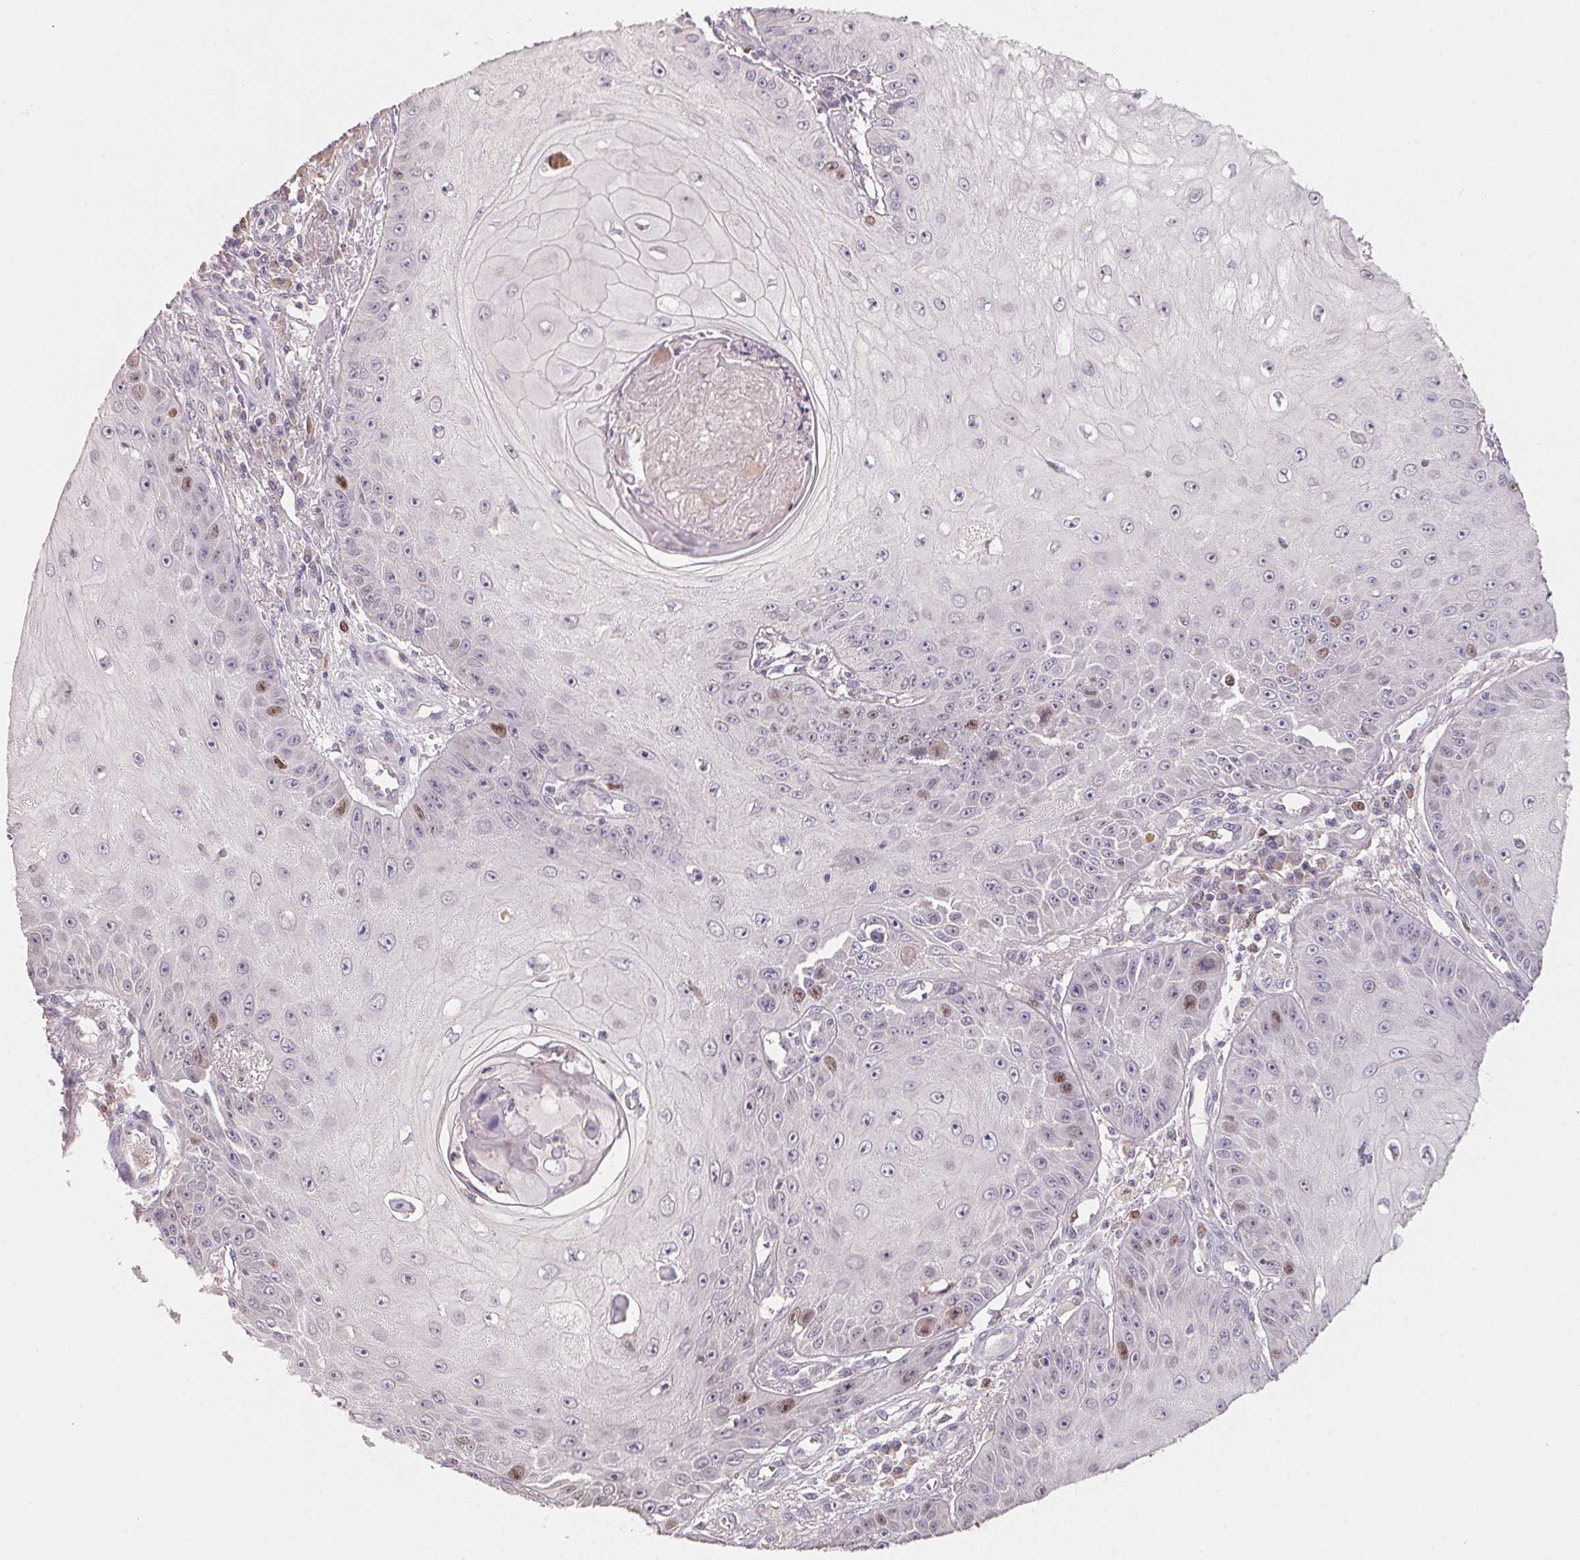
{"staining": {"intensity": "moderate", "quantity": "<25%", "location": "nuclear"}, "tissue": "skin cancer", "cell_type": "Tumor cells", "image_type": "cancer", "snomed": [{"axis": "morphology", "description": "Squamous cell carcinoma, NOS"}, {"axis": "topography", "description": "Skin"}], "caption": "Immunohistochemical staining of human squamous cell carcinoma (skin) shows low levels of moderate nuclear protein expression in about <25% of tumor cells. Nuclei are stained in blue.", "gene": "KIFC1", "patient": {"sex": "male", "age": 70}}